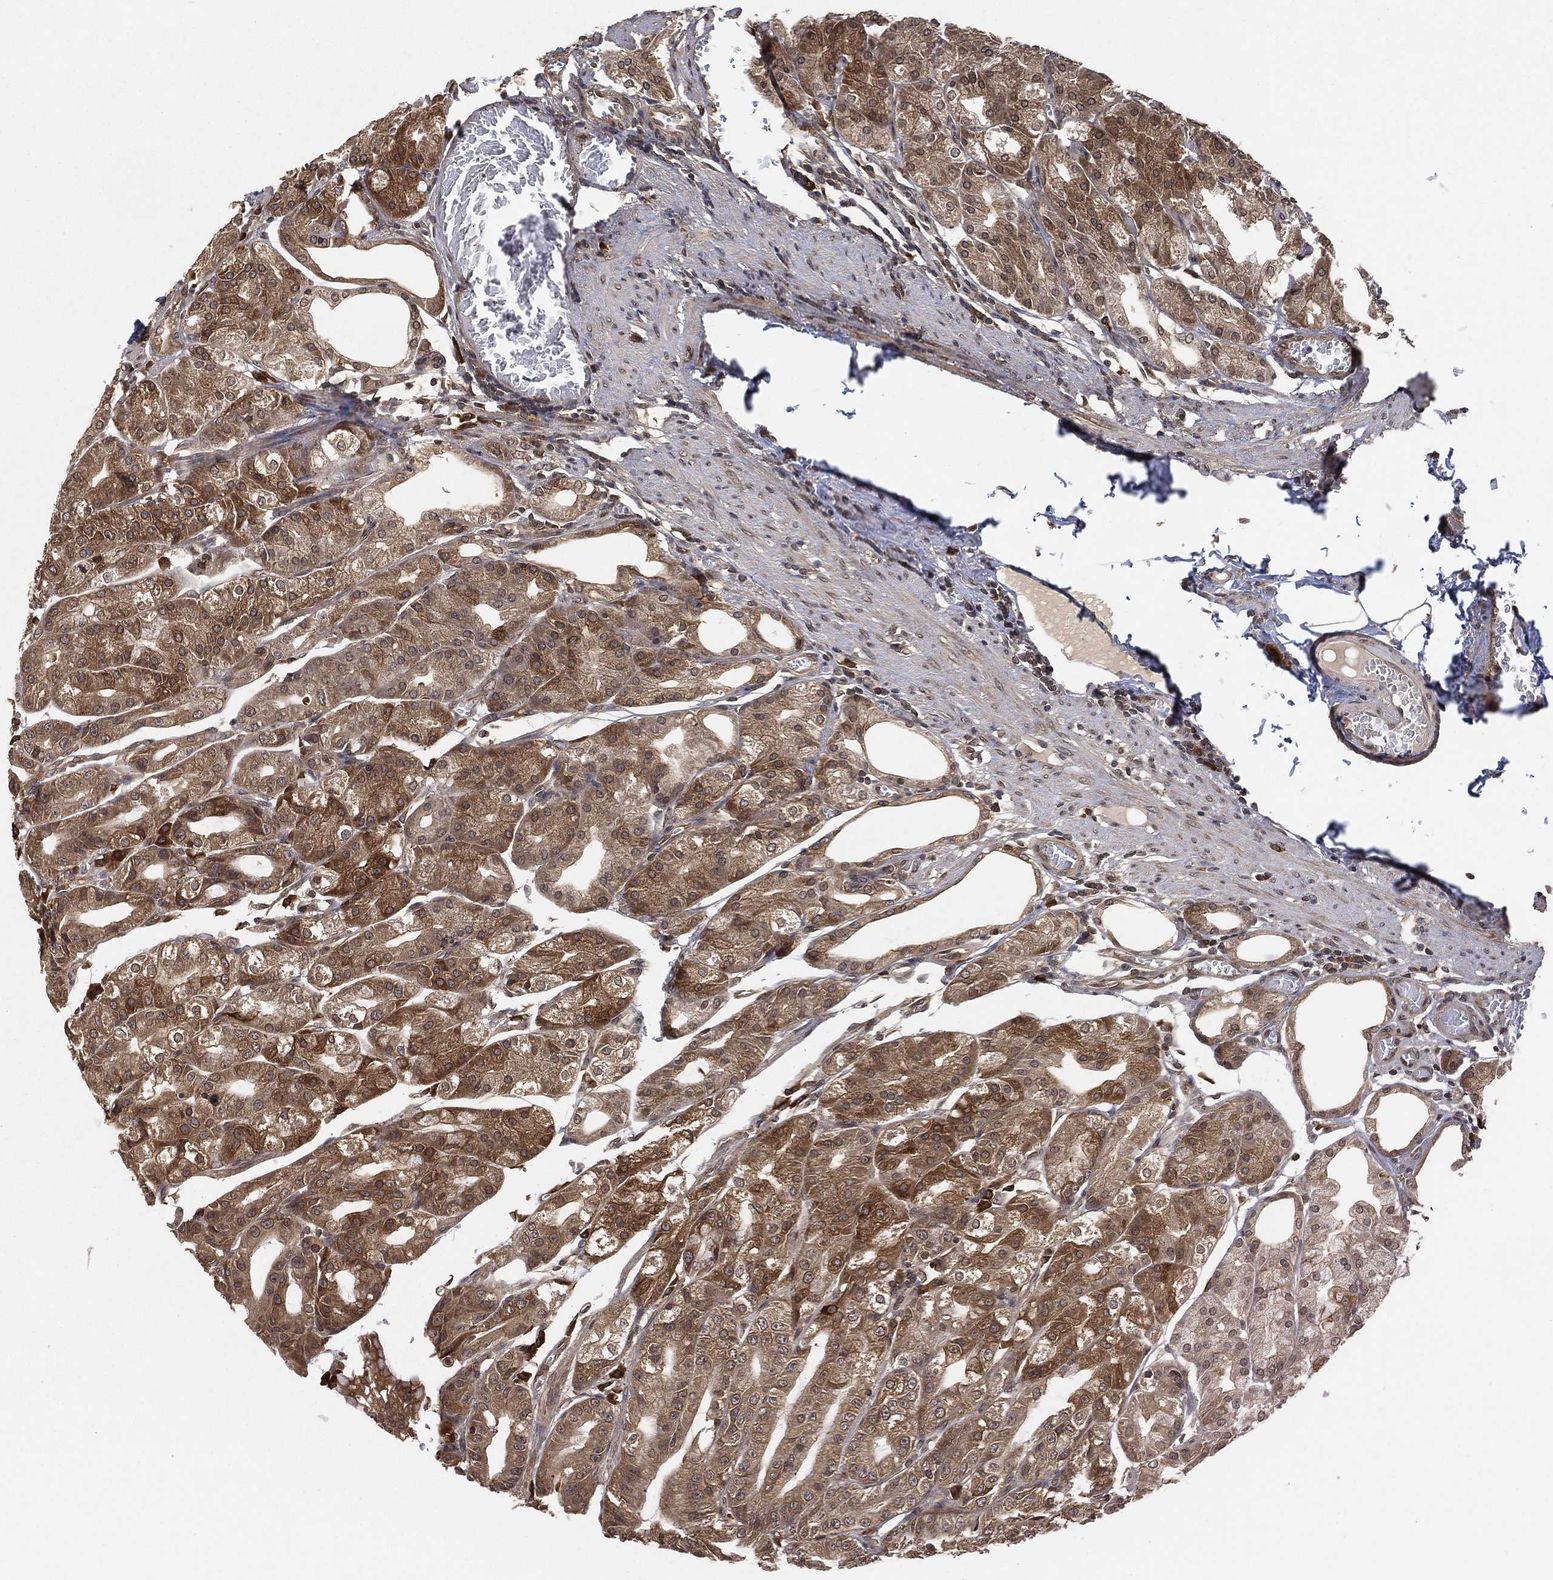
{"staining": {"intensity": "moderate", "quantity": ">75%", "location": "cytoplasmic/membranous"}, "tissue": "stomach", "cell_type": "Glandular cells", "image_type": "normal", "snomed": [{"axis": "morphology", "description": "Normal tissue, NOS"}, {"axis": "topography", "description": "Stomach"}], "caption": "Unremarkable stomach reveals moderate cytoplasmic/membranous positivity in about >75% of glandular cells, visualized by immunohistochemistry.", "gene": "UBA5", "patient": {"sex": "male", "age": 71}}